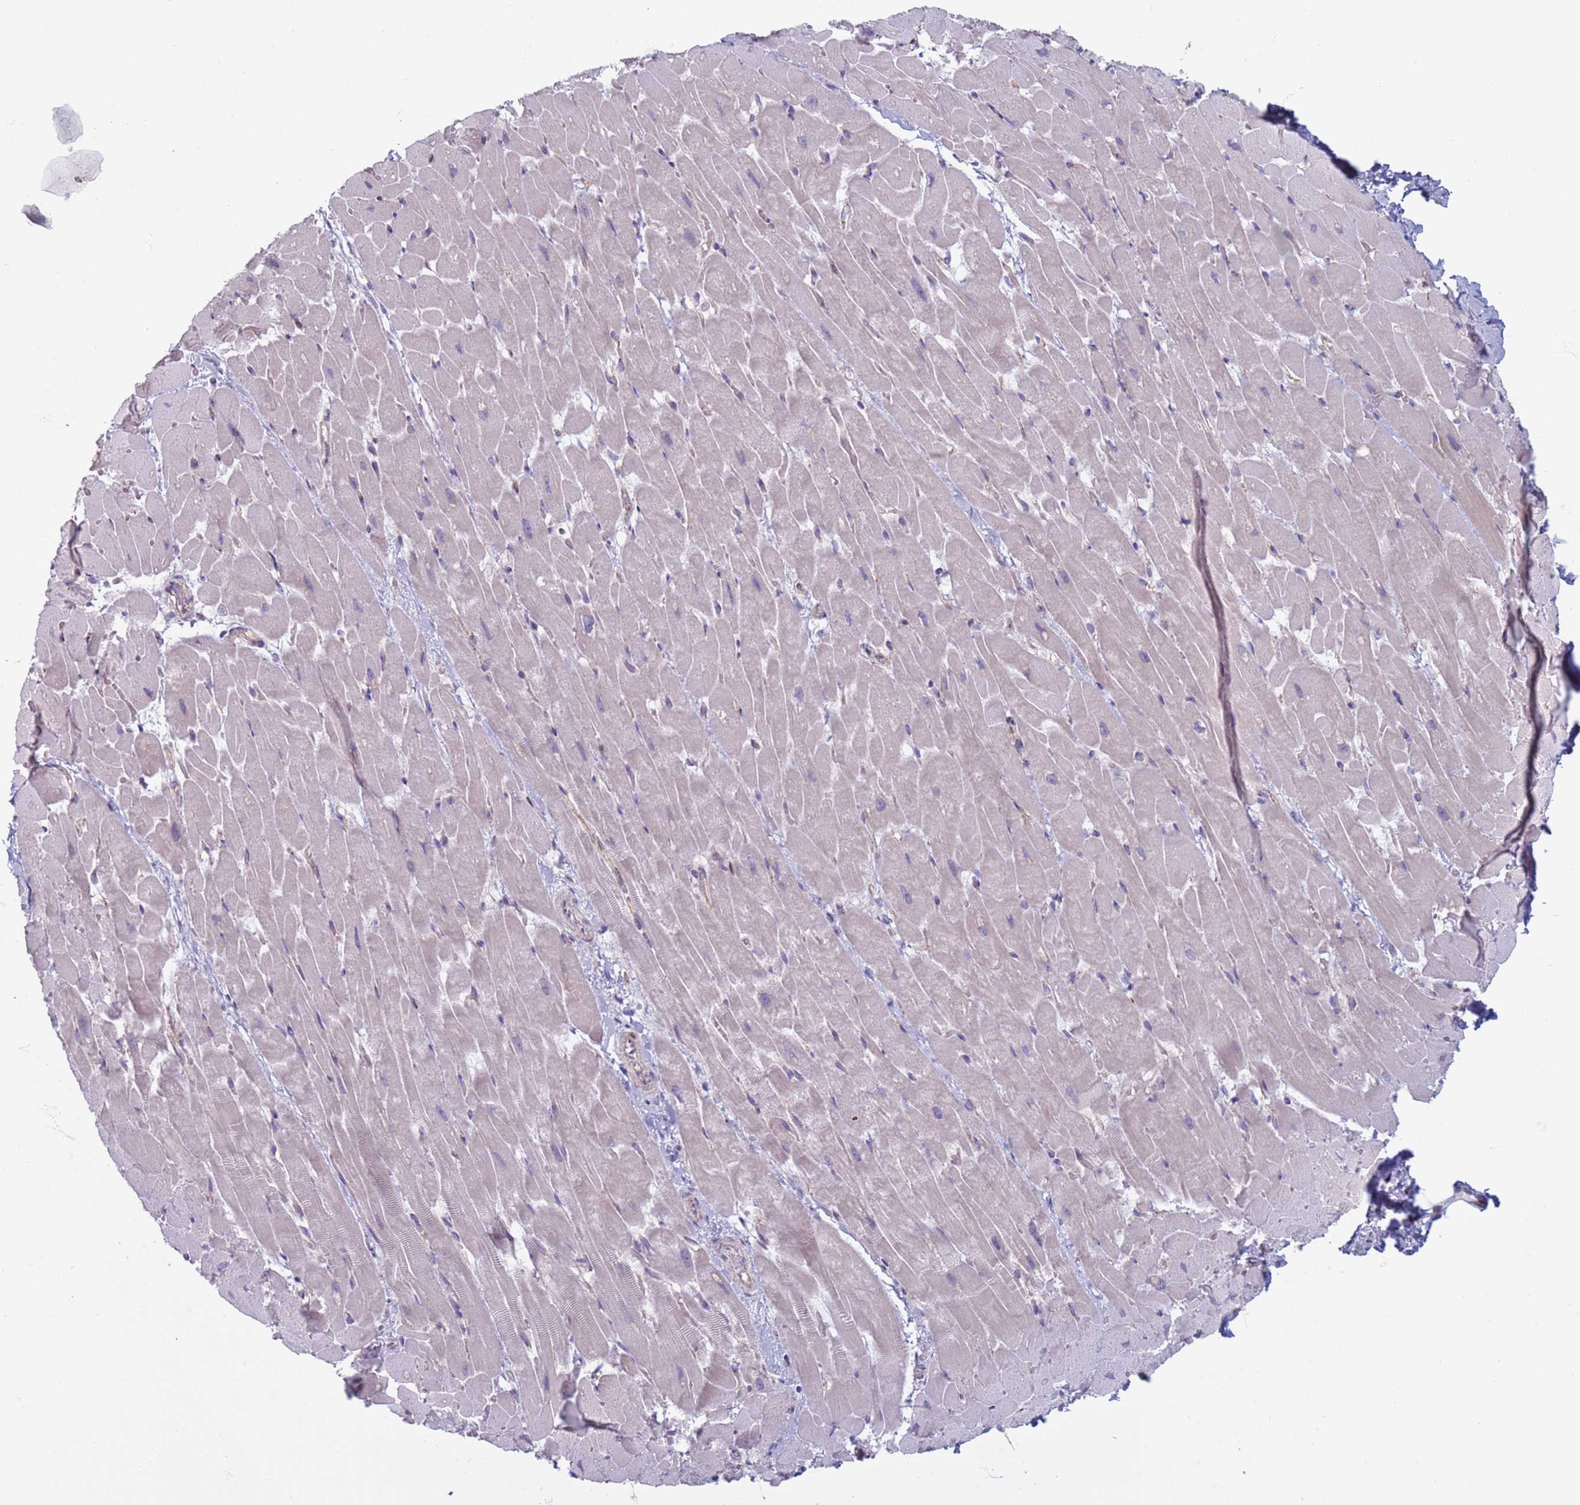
{"staining": {"intensity": "weak", "quantity": "<25%", "location": "cytoplasmic/membranous"}, "tissue": "heart muscle", "cell_type": "Cardiomyocytes", "image_type": "normal", "snomed": [{"axis": "morphology", "description": "Normal tissue, NOS"}, {"axis": "topography", "description": "Heart"}], "caption": "An immunohistochemistry image of unremarkable heart muscle is shown. There is no staining in cardiomyocytes of heart muscle.", "gene": "SAE1", "patient": {"sex": "male", "age": 37}}